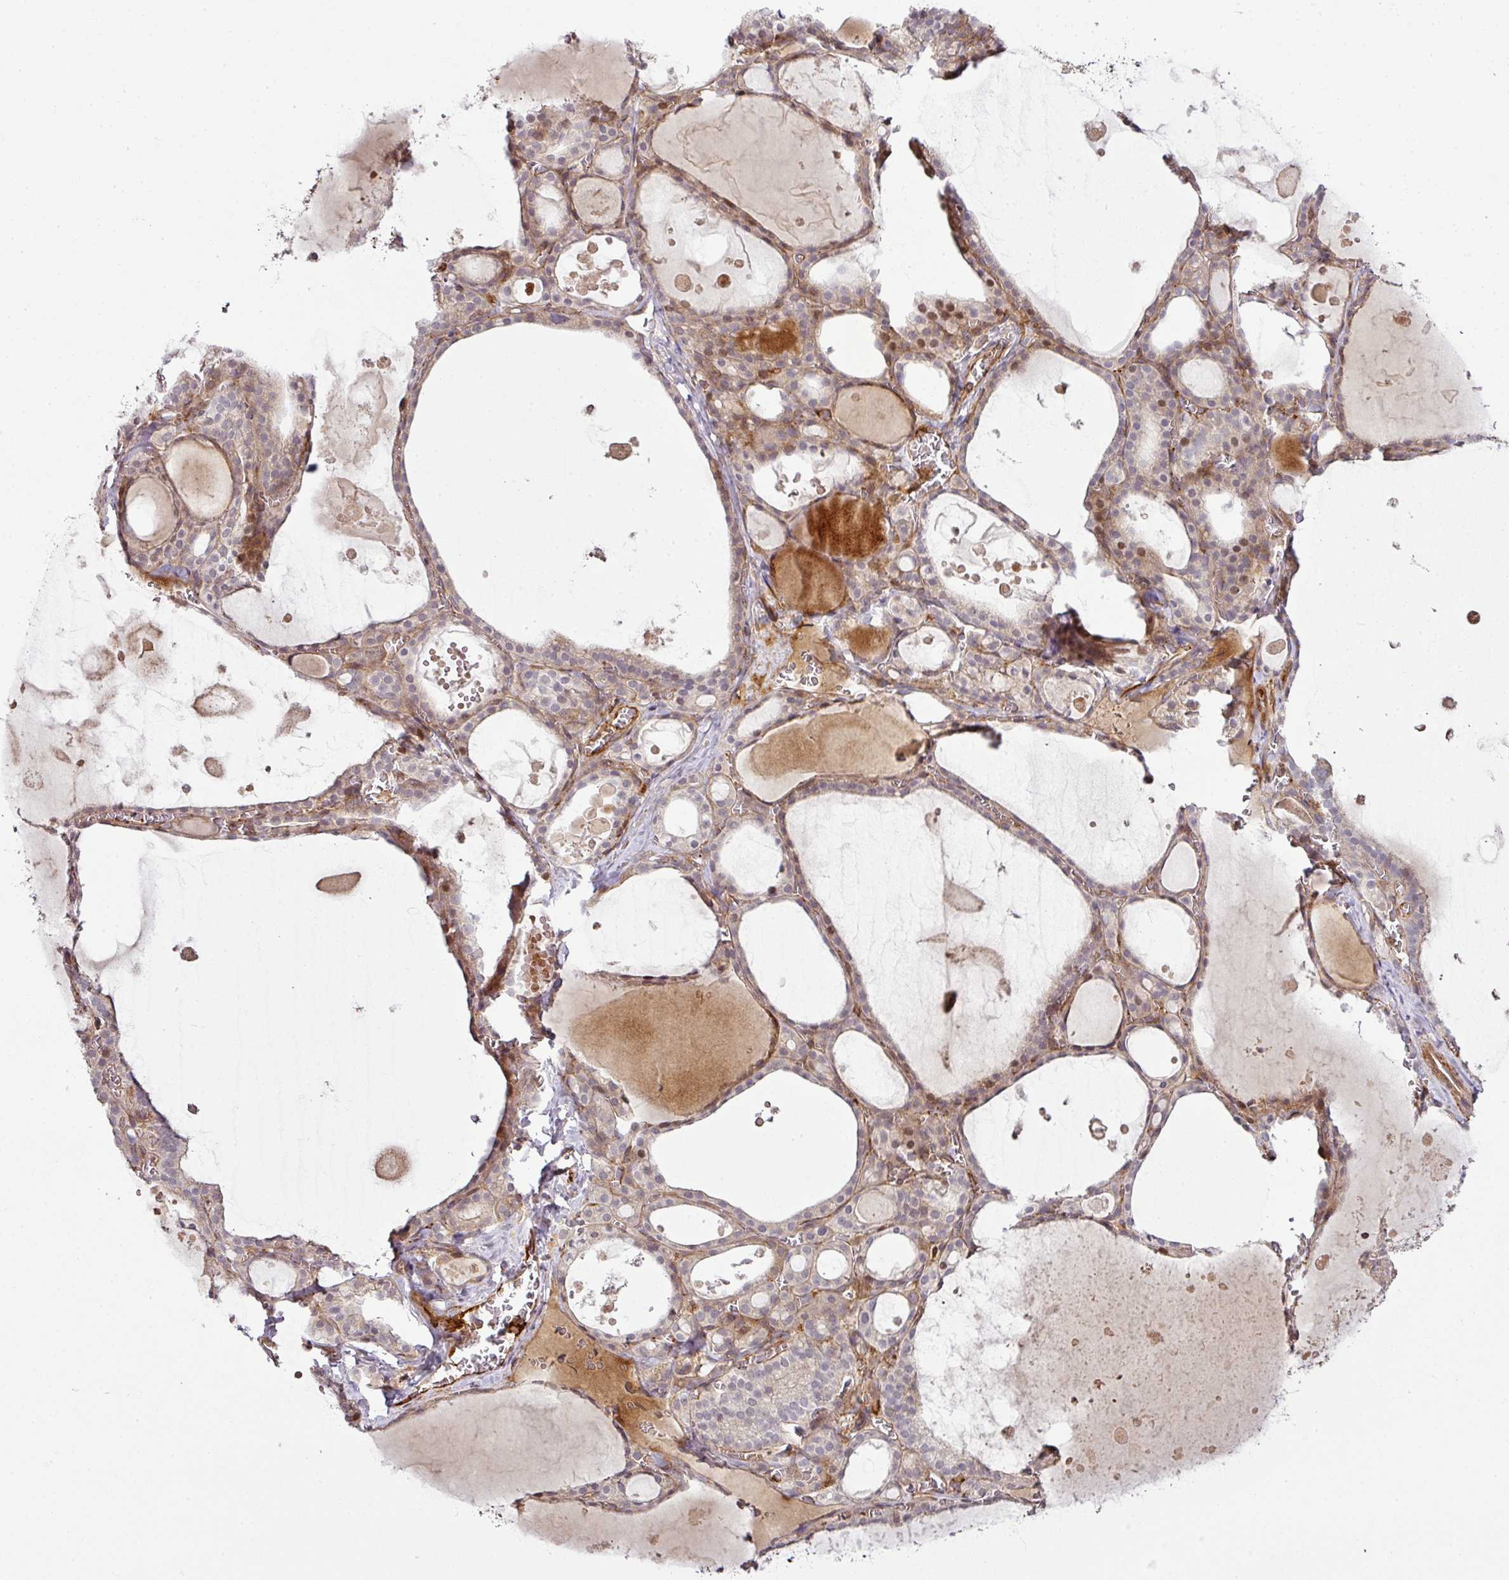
{"staining": {"intensity": "moderate", "quantity": "25%-75%", "location": "cytoplasmic/membranous"}, "tissue": "thyroid gland", "cell_type": "Glandular cells", "image_type": "normal", "snomed": [{"axis": "morphology", "description": "Normal tissue, NOS"}, {"axis": "topography", "description": "Thyroid gland"}], "caption": "Immunohistochemistry staining of normal thyroid gland, which exhibits medium levels of moderate cytoplasmic/membranous positivity in about 25%-75% of glandular cells indicating moderate cytoplasmic/membranous protein staining. The staining was performed using DAB (brown) for protein detection and nuclei were counterstained in hematoxylin (blue).", "gene": "ATAT1", "patient": {"sex": "male", "age": 56}}